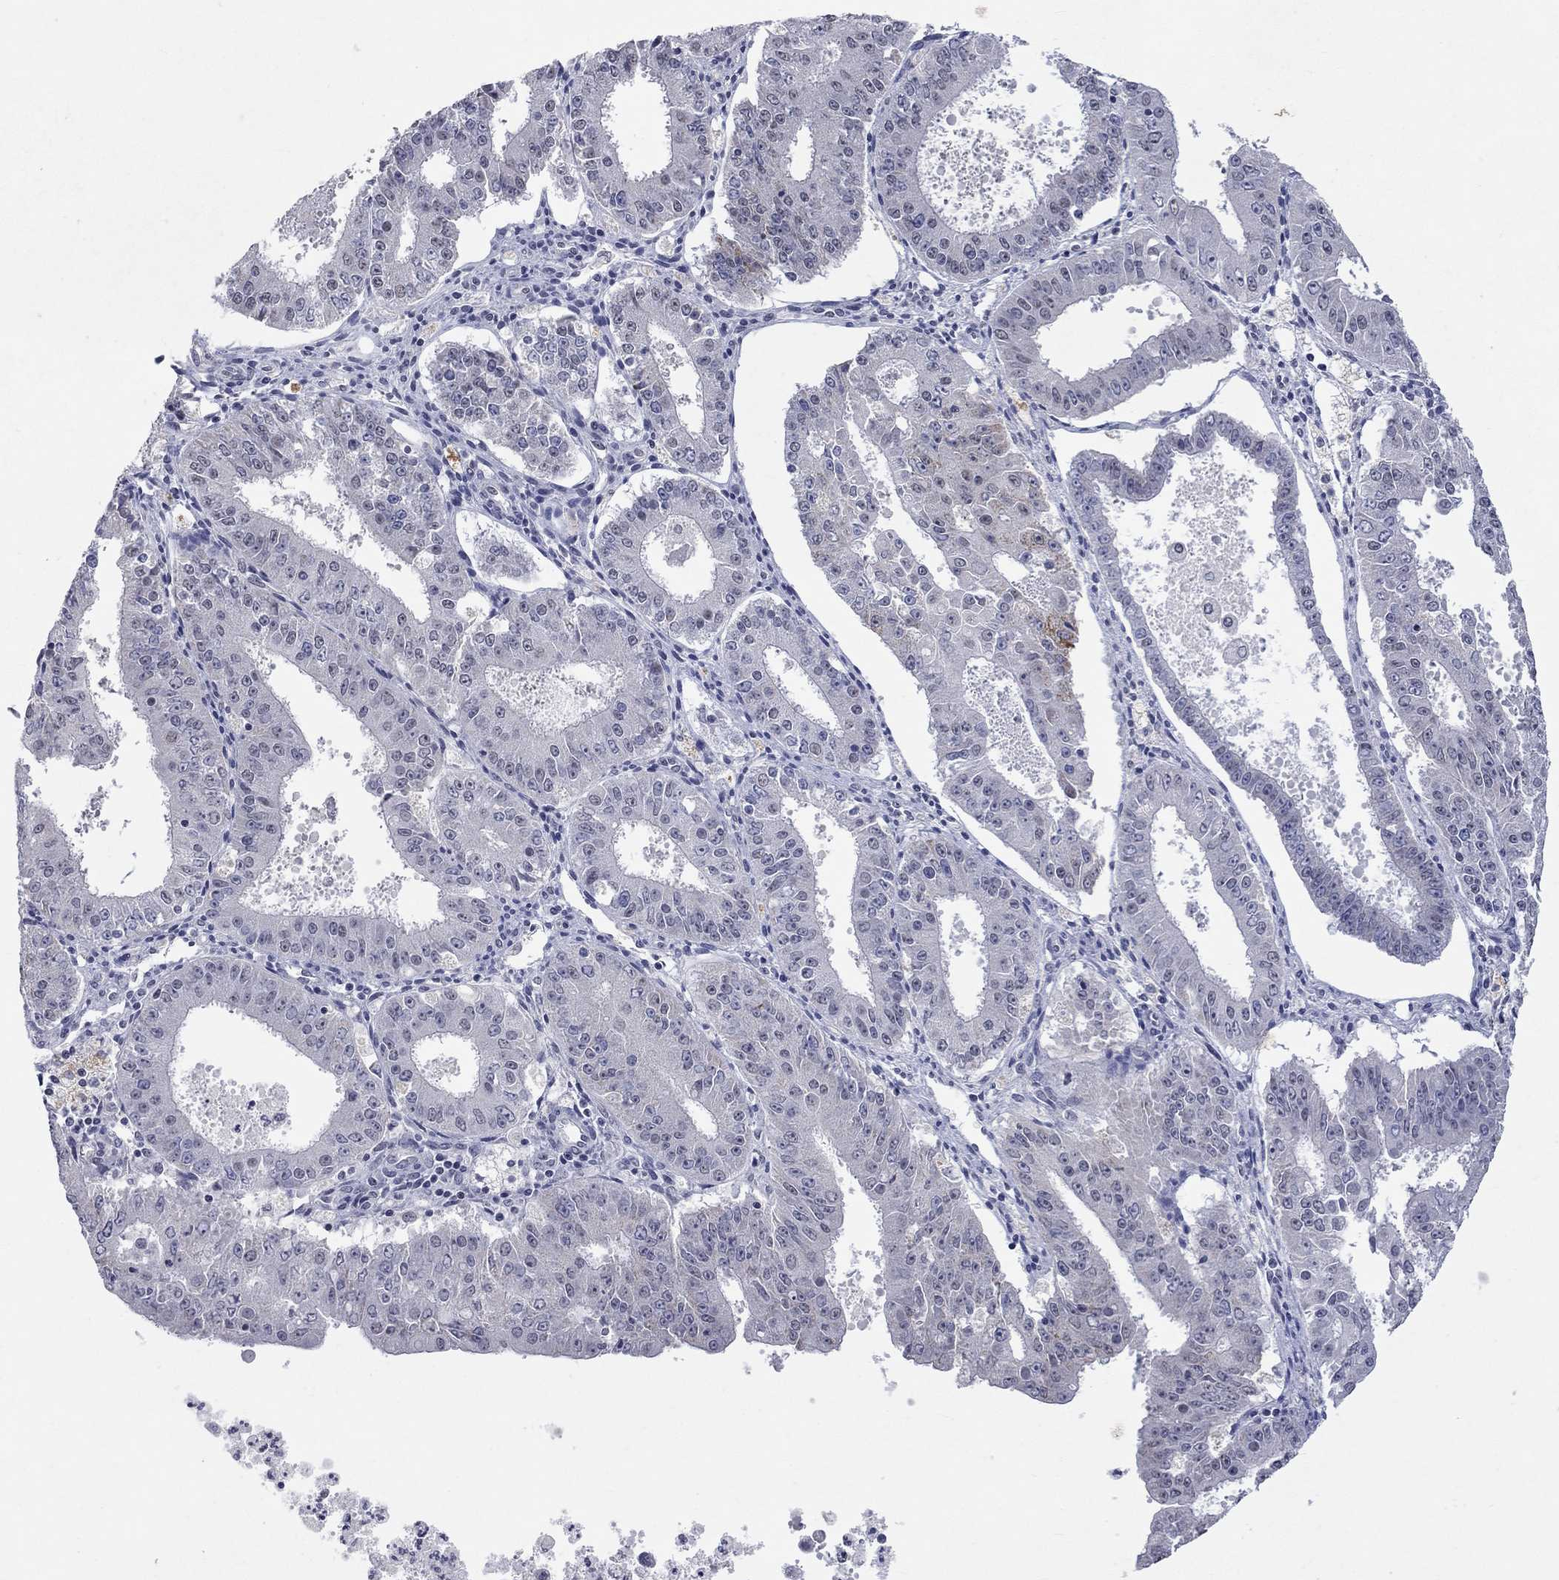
{"staining": {"intensity": "negative", "quantity": "none", "location": "none"}, "tissue": "ovarian cancer", "cell_type": "Tumor cells", "image_type": "cancer", "snomed": [{"axis": "morphology", "description": "Carcinoma, endometroid"}, {"axis": "topography", "description": "Ovary"}], "caption": "This histopathology image is of ovarian endometroid carcinoma stained with immunohistochemistry (IHC) to label a protein in brown with the nuclei are counter-stained blue. There is no positivity in tumor cells.", "gene": "TMEM143", "patient": {"sex": "female", "age": 42}}